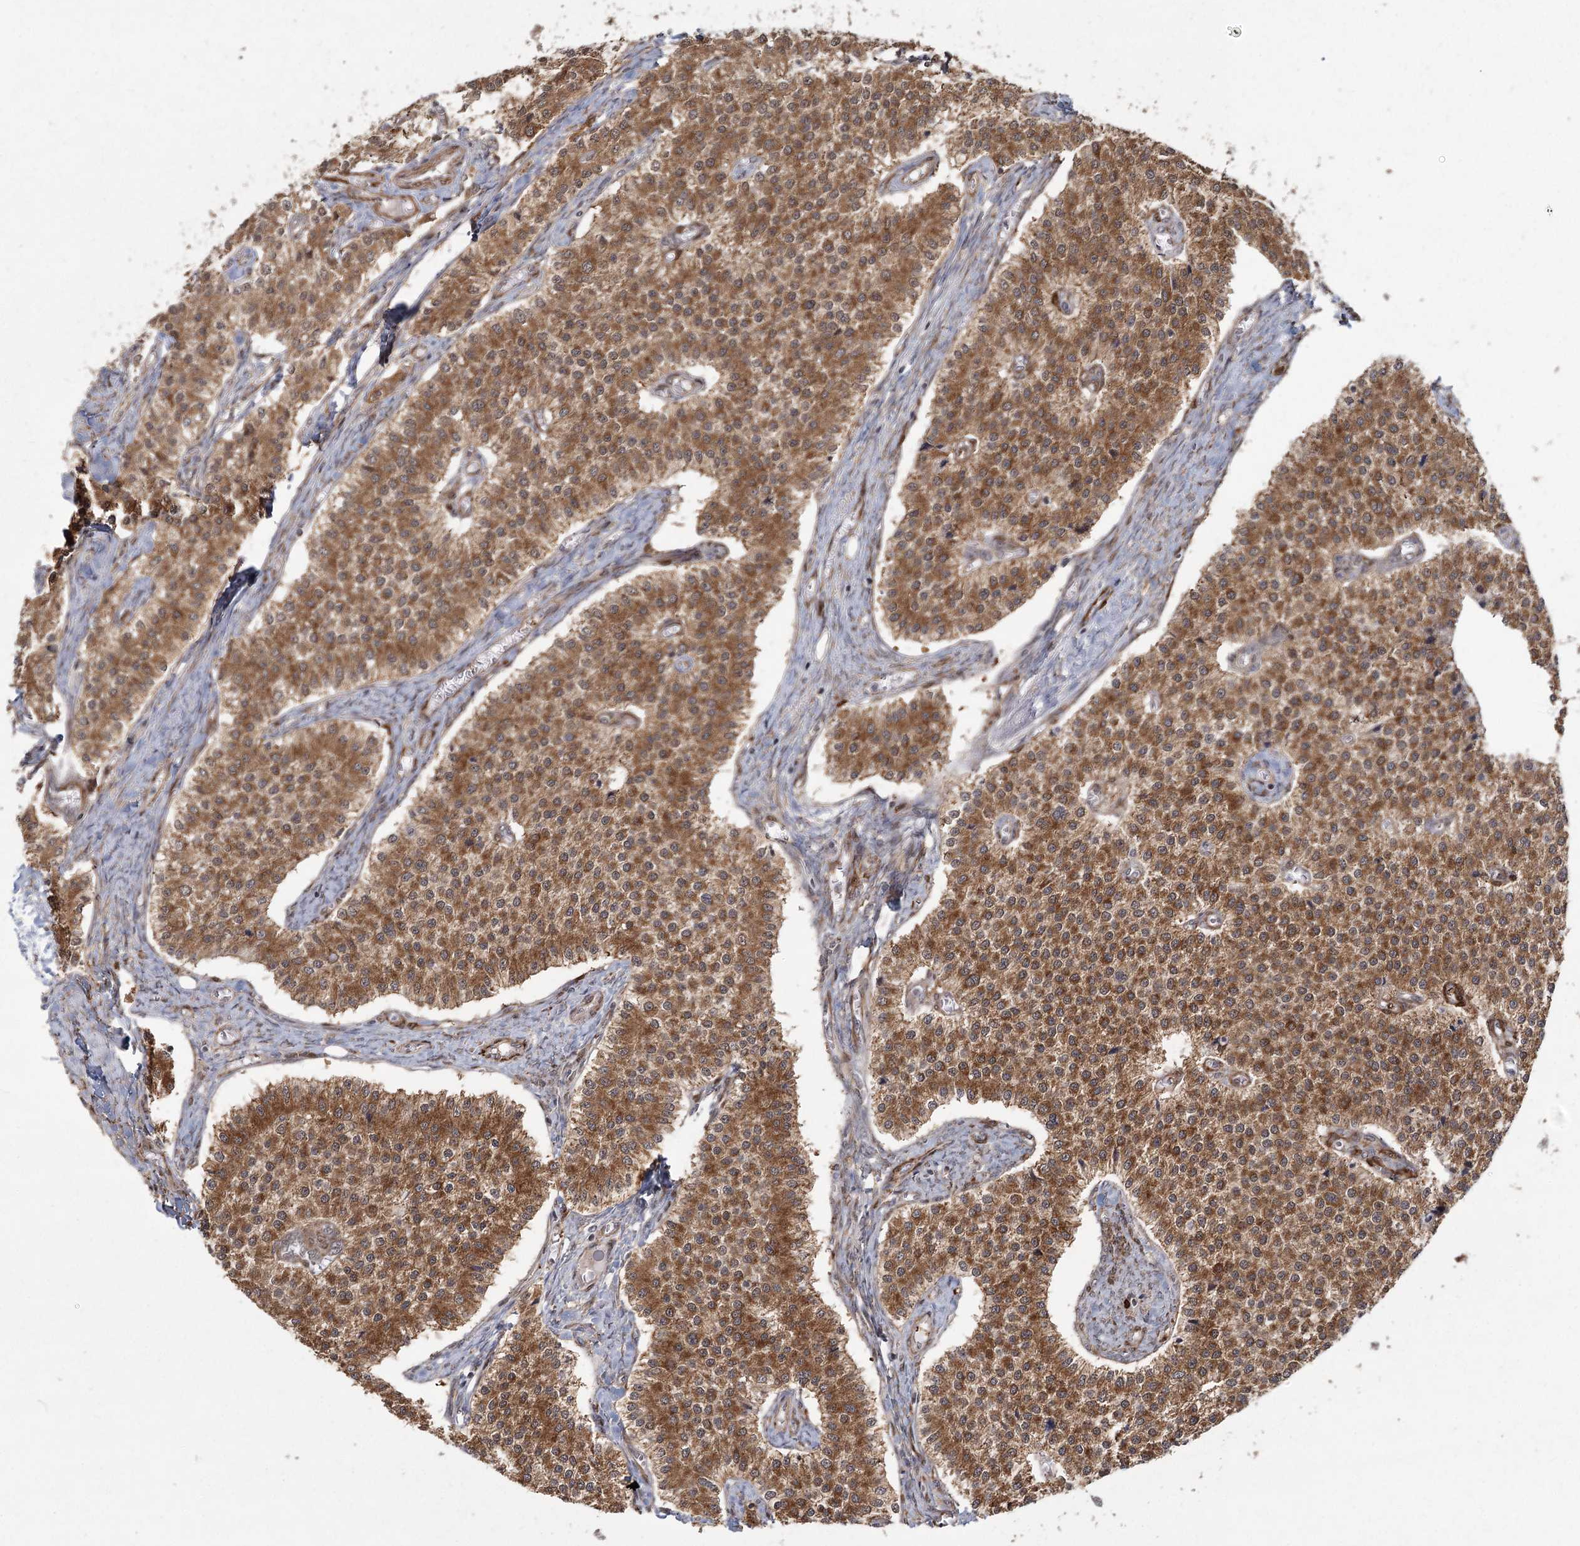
{"staining": {"intensity": "moderate", "quantity": ">75%", "location": "cytoplasmic/membranous"}, "tissue": "carcinoid", "cell_type": "Tumor cells", "image_type": "cancer", "snomed": [{"axis": "morphology", "description": "Carcinoid, malignant, NOS"}, {"axis": "topography", "description": "Colon"}], "caption": "Malignant carcinoid tissue displays moderate cytoplasmic/membranous staining in about >75% of tumor cells", "gene": "ZCCHC24", "patient": {"sex": "female", "age": 52}}